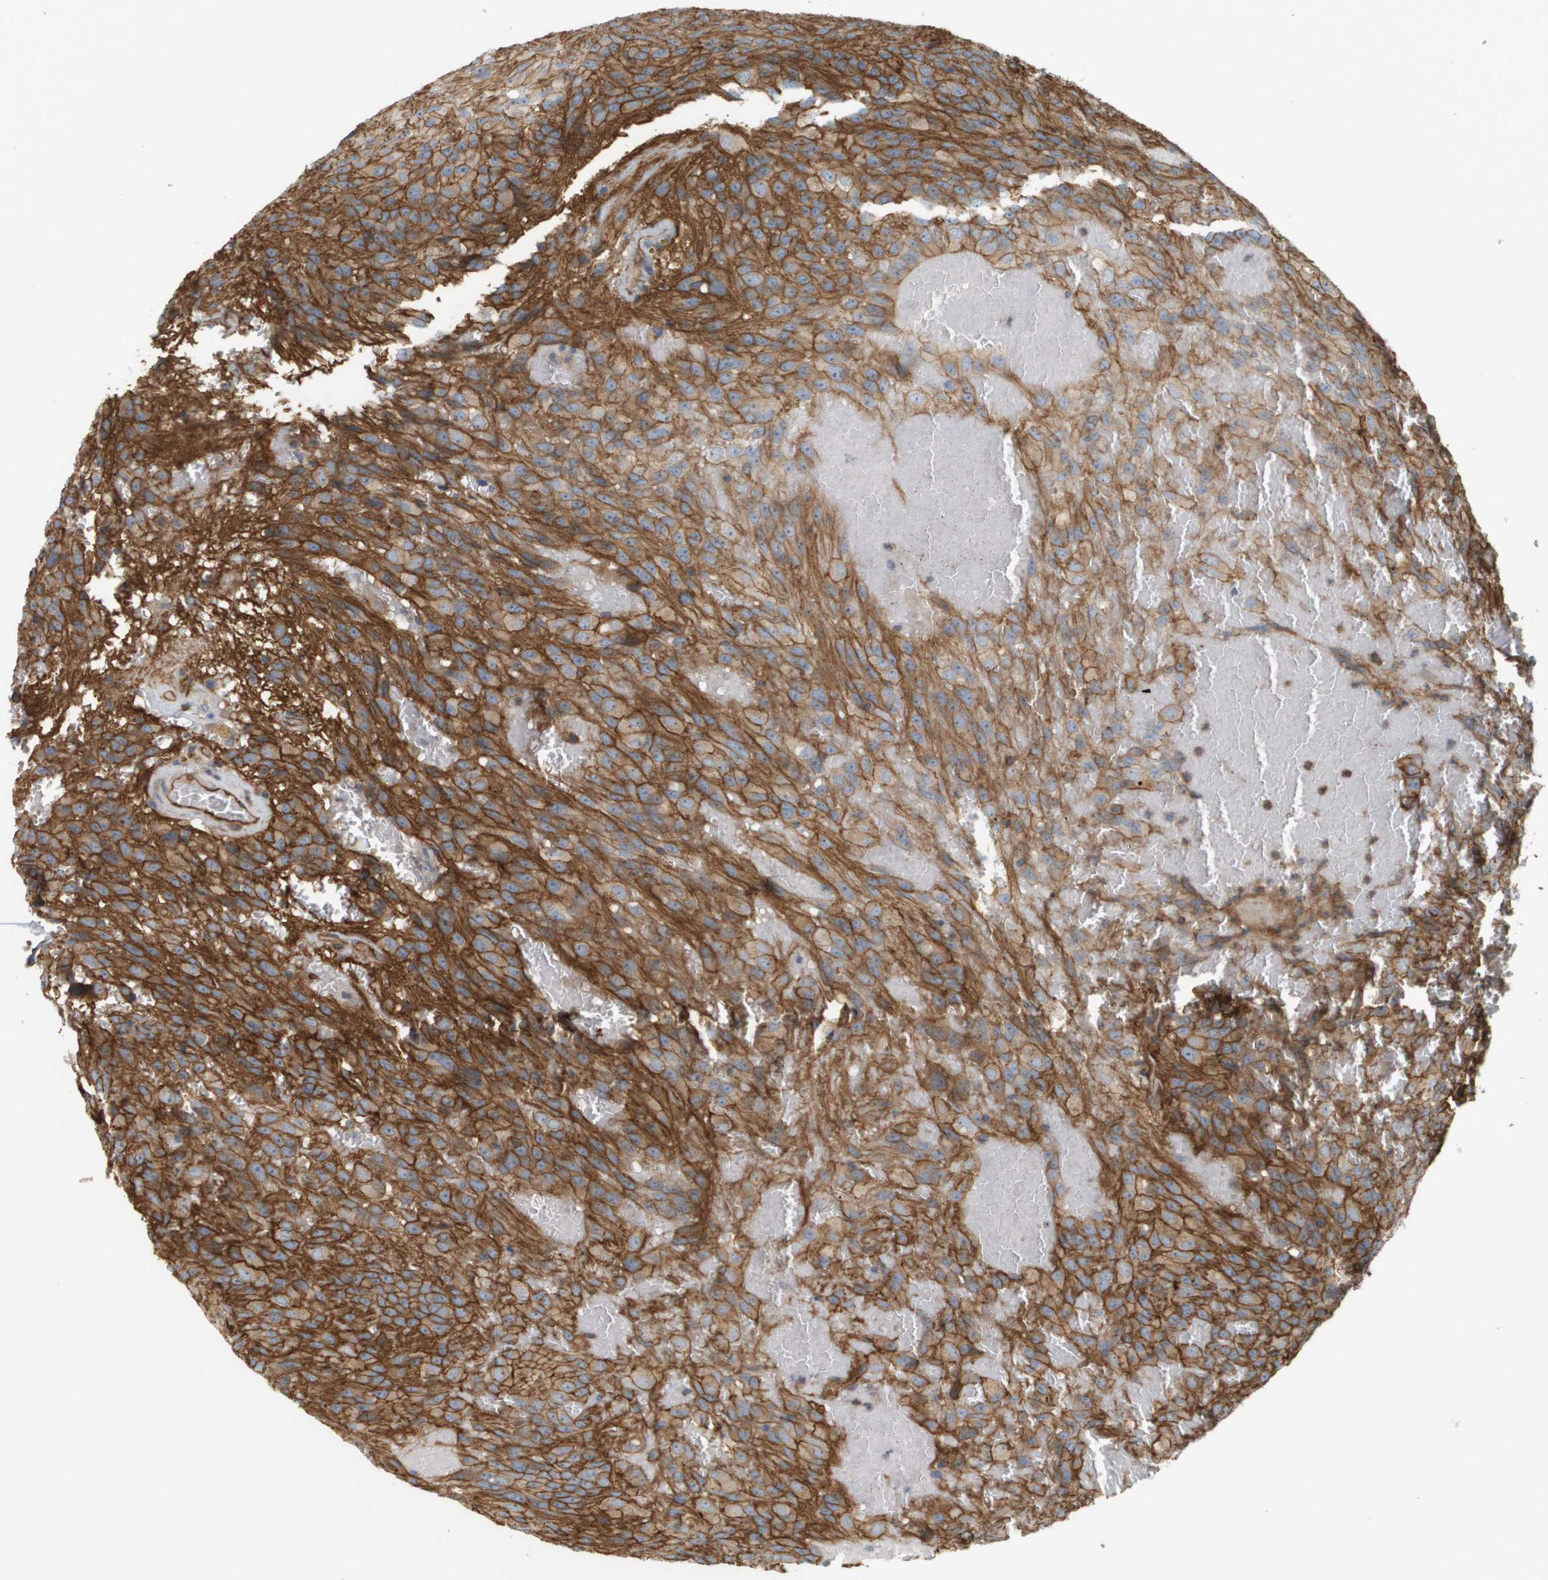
{"staining": {"intensity": "moderate", "quantity": ">75%", "location": "cytoplasmic/membranous"}, "tissue": "glioma", "cell_type": "Tumor cells", "image_type": "cancer", "snomed": [{"axis": "morphology", "description": "Glioma, malignant, High grade"}, {"axis": "topography", "description": "Brain"}], "caption": "Brown immunohistochemical staining in glioma shows moderate cytoplasmic/membranous expression in approximately >75% of tumor cells. The staining was performed using DAB to visualize the protein expression in brown, while the nuclei were stained in blue with hematoxylin (Magnification: 20x).", "gene": "SGMS2", "patient": {"sex": "male", "age": 32}}